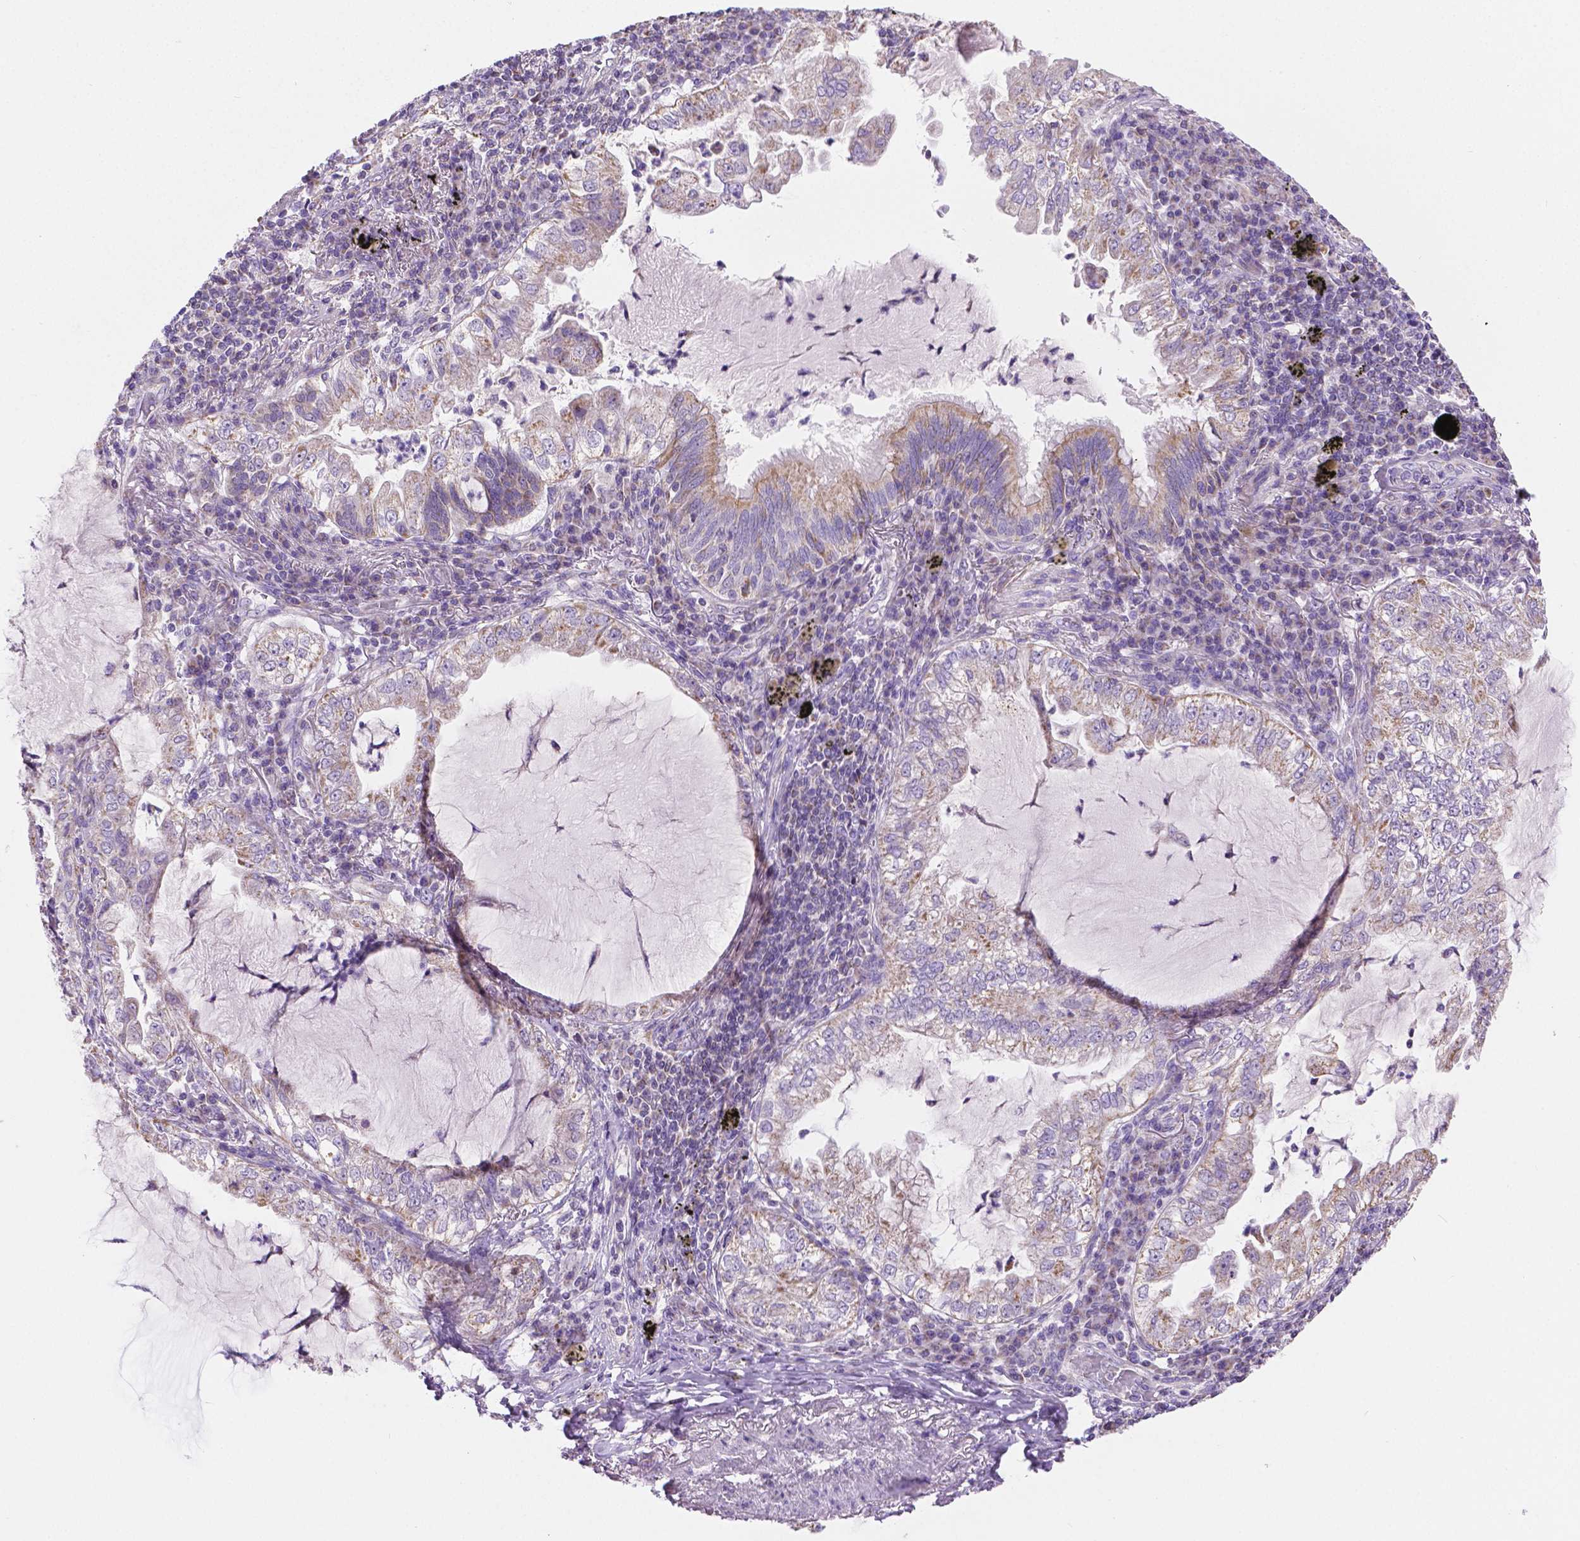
{"staining": {"intensity": "weak", "quantity": "25%-75%", "location": "cytoplasmic/membranous"}, "tissue": "lung cancer", "cell_type": "Tumor cells", "image_type": "cancer", "snomed": [{"axis": "morphology", "description": "Adenocarcinoma, NOS"}, {"axis": "topography", "description": "Lung"}], "caption": "A brown stain shows weak cytoplasmic/membranous expression of a protein in adenocarcinoma (lung) tumor cells. The staining is performed using DAB (3,3'-diaminobenzidine) brown chromogen to label protein expression. The nuclei are counter-stained blue using hematoxylin.", "gene": "CSPG5", "patient": {"sex": "female", "age": 73}}